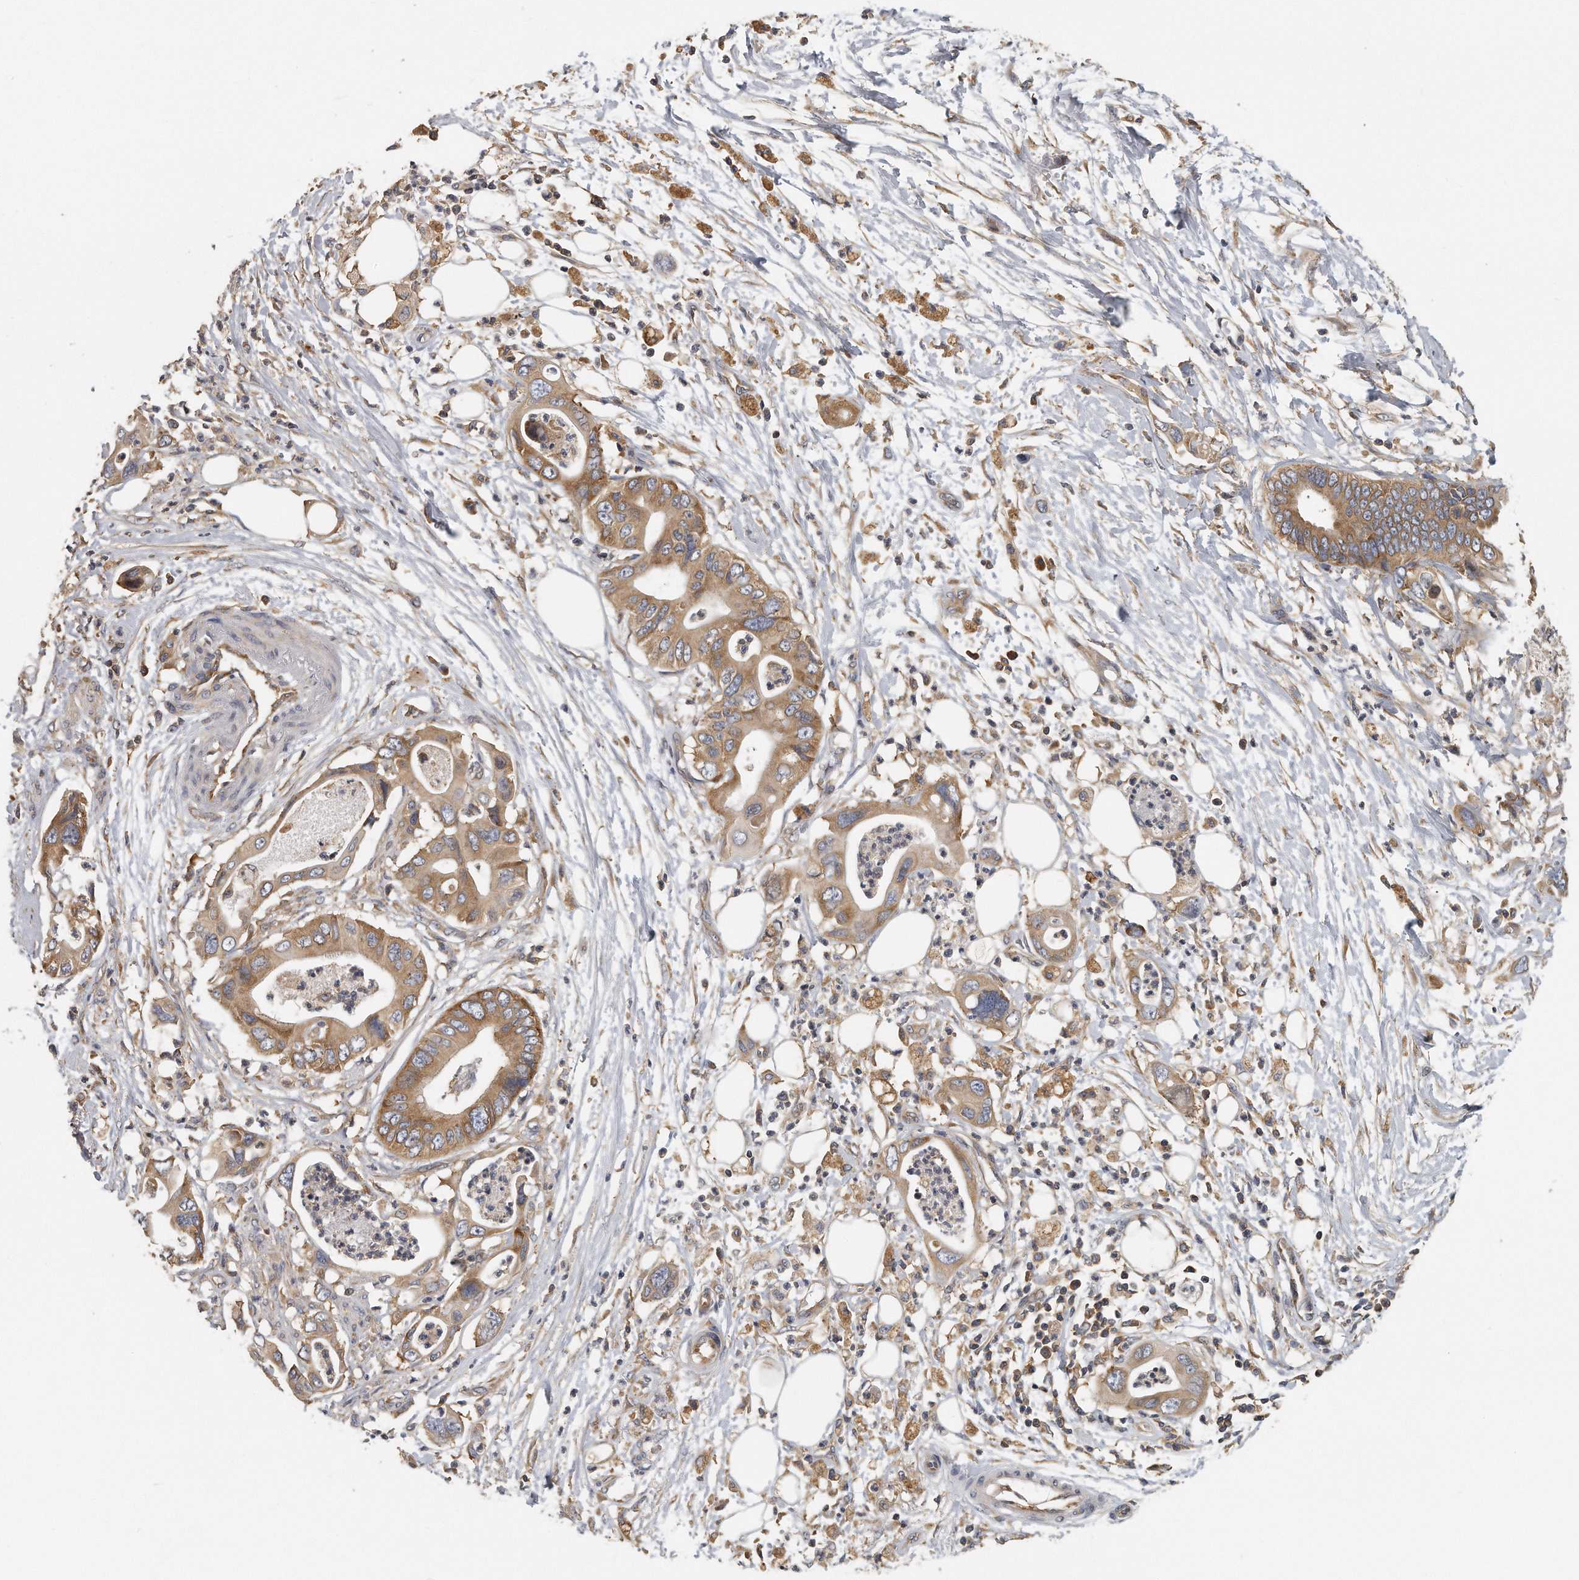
{"staining": {"intensity": "moderate", "quantity": ">75%", "location": "cytoplasmic/membranous"}, "tissue": "pancreatic cancer", "cell_type": "Tumor cells", "image_type": "cancer", "snomed": [{"axis": "morphology", "description": "Adenocarcinoma, NOS"}, {"axis": "topography", "description": "Pancreas"}], "caption": "This is an image of immunohistochemistry staining of adenocarcinoma (pancreatic), which shows moderate expression in the cytoplasmic/membranous of tumor cells.", "gene": "EIF3I", "patient": {"sex": "male", "age": 66}}